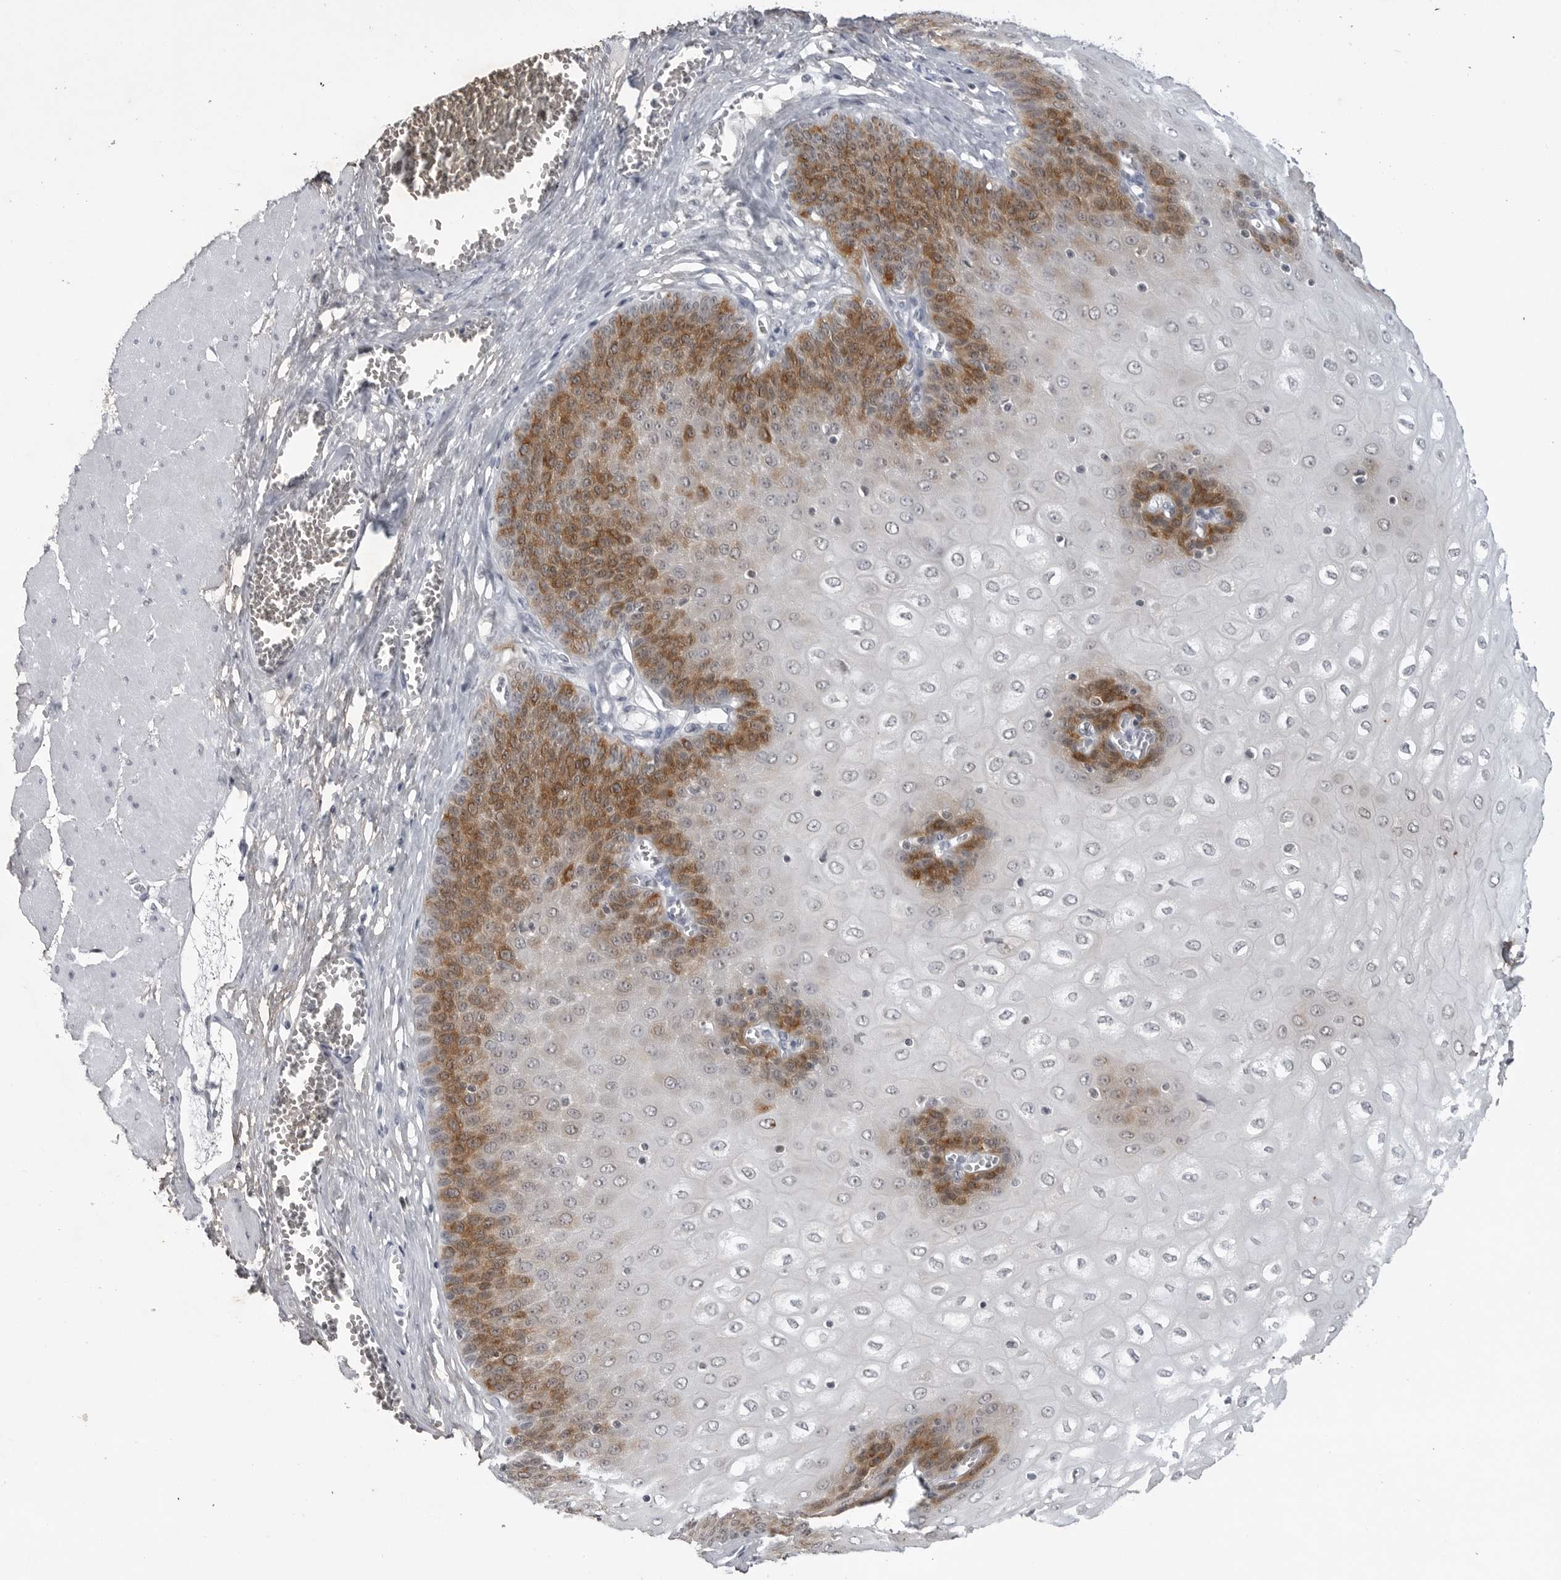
{"staining": {"intensity": "strong", "quantity": "<25%", "location": "cytoplasmic/membranous"}, "tissue": "esophagus", "cell_type": "Squamous epithelial cells", "image_type": "normal", "snomed": [{"axis": "morphology", "description": "Normal tissue, NOS"}, {"axis": "topography", "description": "Esophagus"}], "caption": "Esophagus stained with DAB (3,3'-diaminobenzidine) IHC reveals medium levels of strong cytoplasmic/membranous positivity in about <25% of squamous epithelial cells. The staining is performed using DAB brown chromogen to label protein expression. The nuclei are counter-stained blue using hematoxylin.", "gene": "RRM1", "patient": {"sex": "male", "age": 60}}